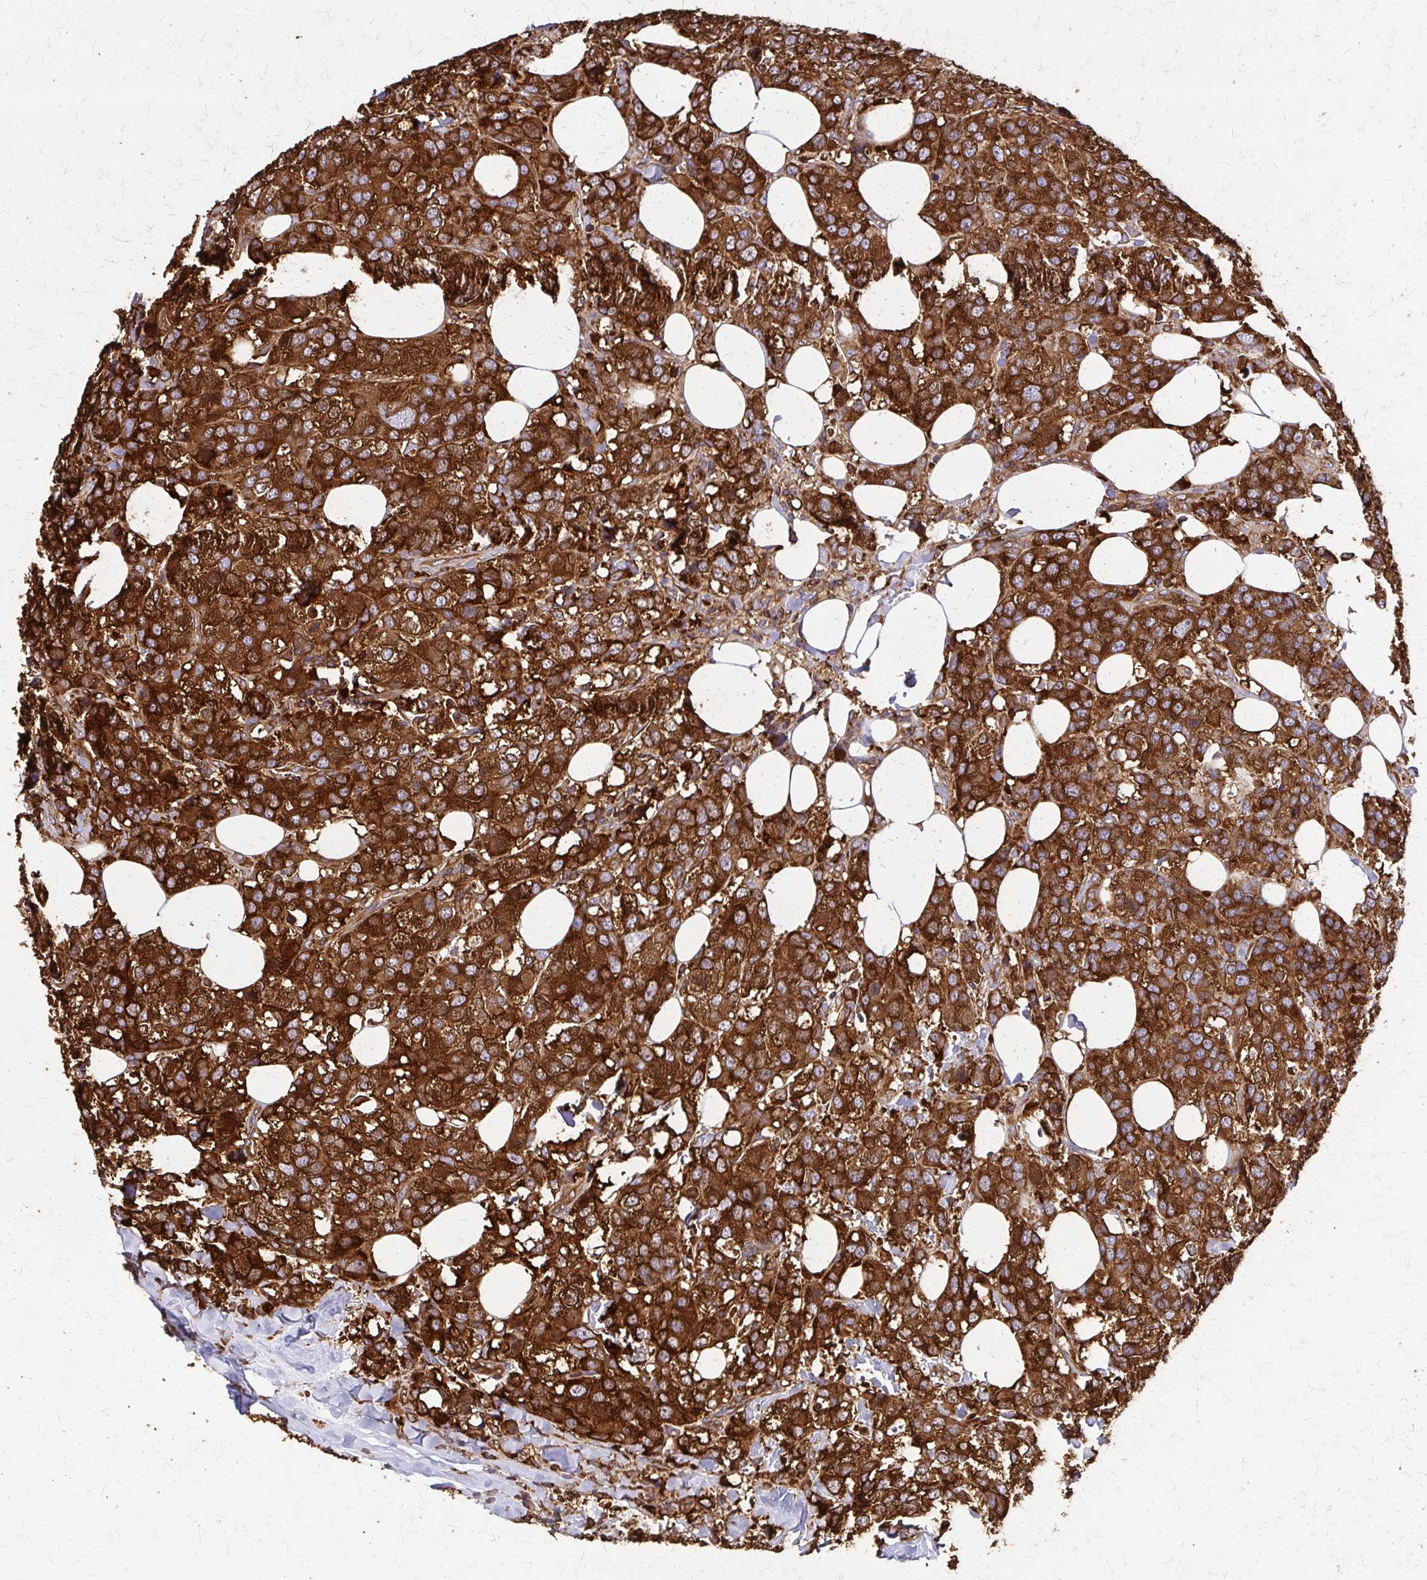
{"staining": {"intensity": "strong", "quantity": ">75%", "location": "cytoplasmic/membranous"}, "tissue": "breast cancer", "cell_type": "Tumor cells", "image_type": "cancer", "snomed": [{"axis": "morphology", "description": "Lobular carcinoma"}, {"axis": "topography", "description": "Breast"}], "caption": "Tumor cells exhibit high levels of strong cytoplasmic/membranous expression in approximately >75% of cells in lobular carcinoma (breast). The staining is performed using DAB (3,3'-diaminobenzidine) brown chromogen to label protein expression. The nuclei are counter-stained blue using hematoxylin.", "gene": "EEF2", "patient": {"sex": "female", "age": 59}}